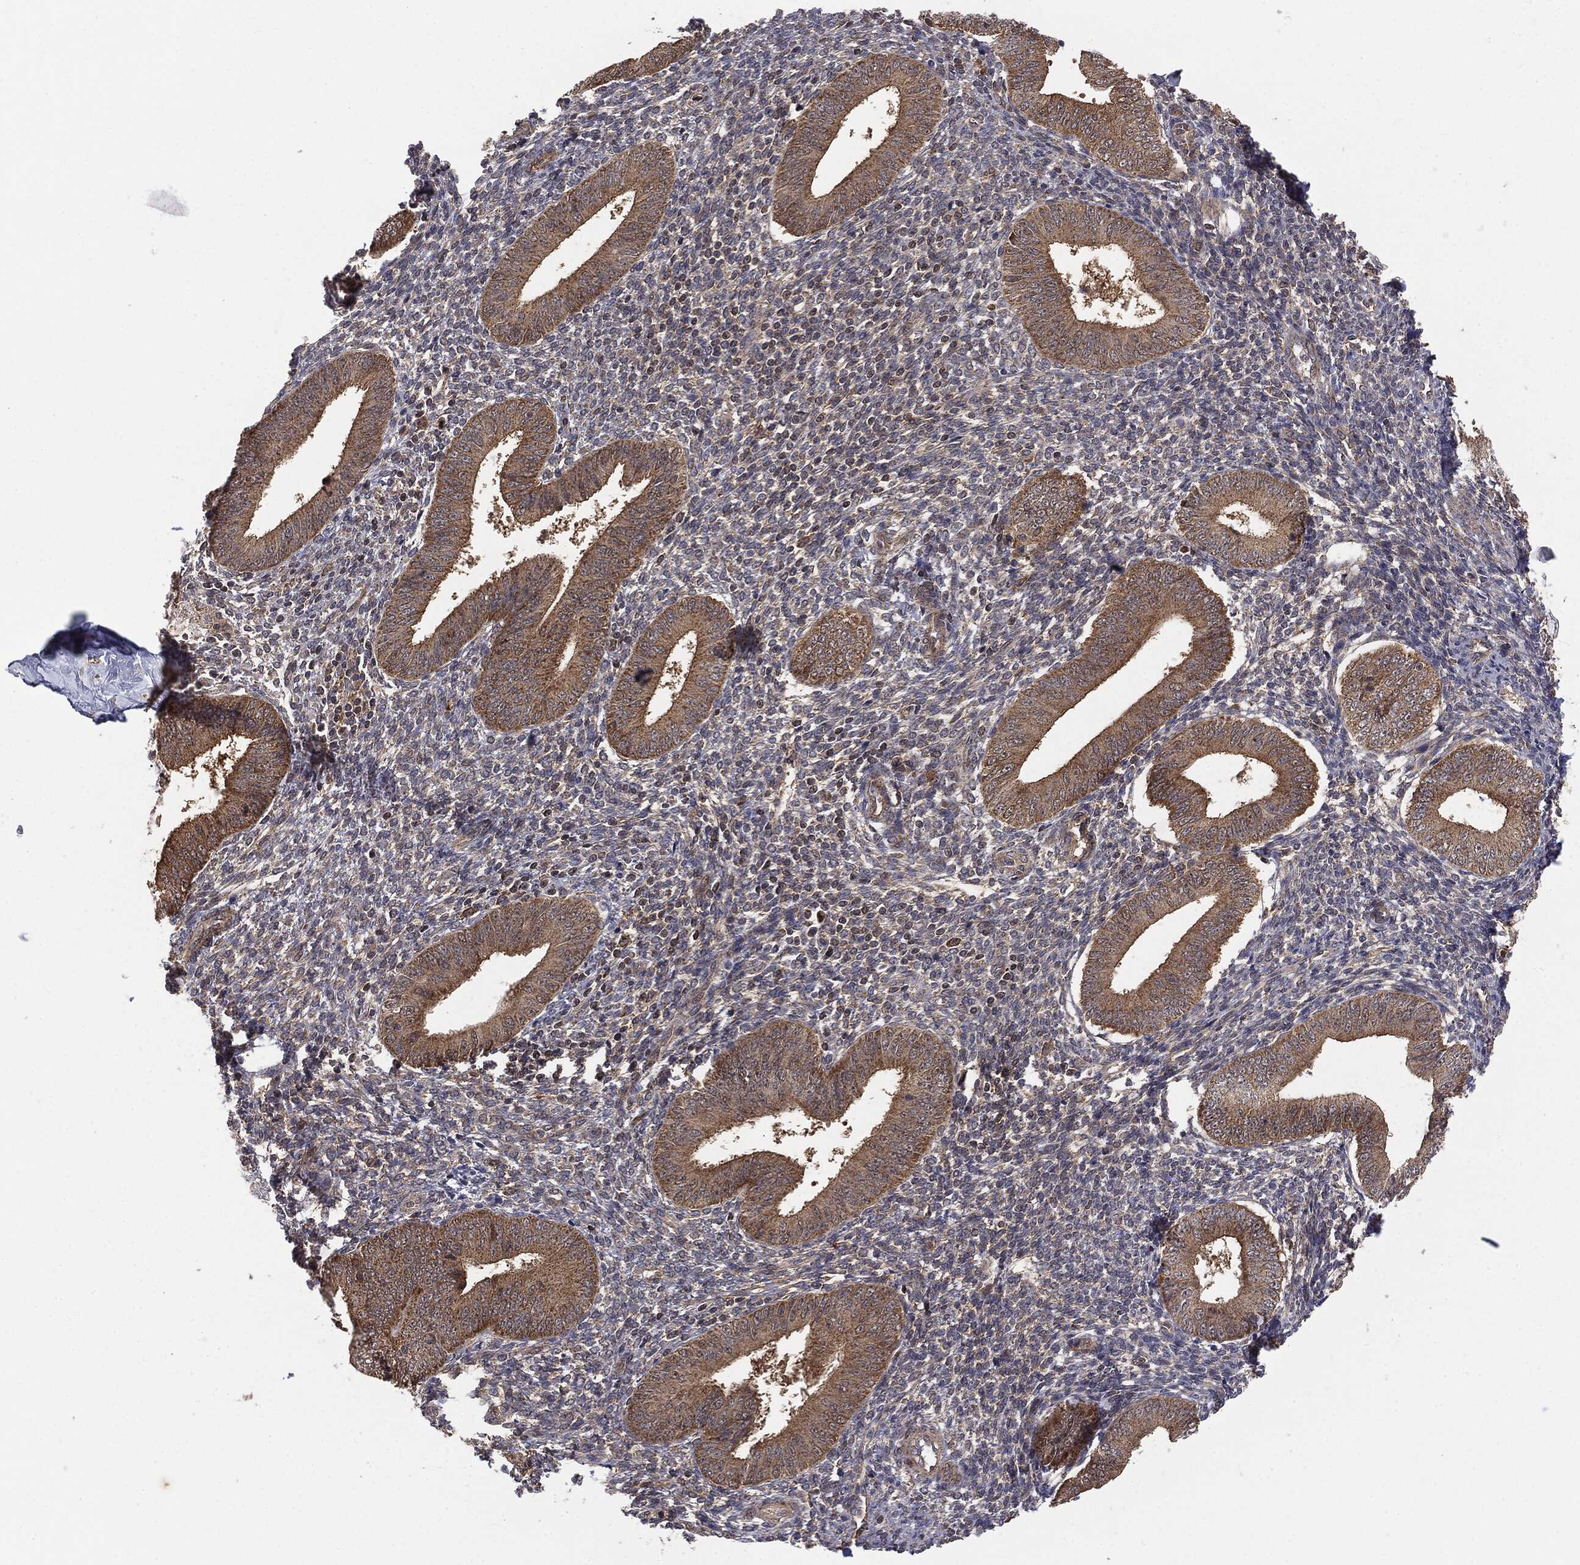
{"staining": {"intensity": "weak", "quantity": "25%-75%", "location": "cytoplasmic/membranous"}, "tissue": "endometrium", "cell_type": "Cells in endometrial stroma", "image_type": "normal", "snomed": [{"axis": "morphology", "description": "Normal tissue, NOS"}, {"axis": "topography", "description": "Endometrium"}], "caption": "Immunohistochemical staining of normal endometrium reveals low levels of weak cytoplasmic/membranous staining in approximately 25%-75% of cells in endometrial stroma.", "gene": "MTOR", "patient": {"sex": "female", "age": 39}}